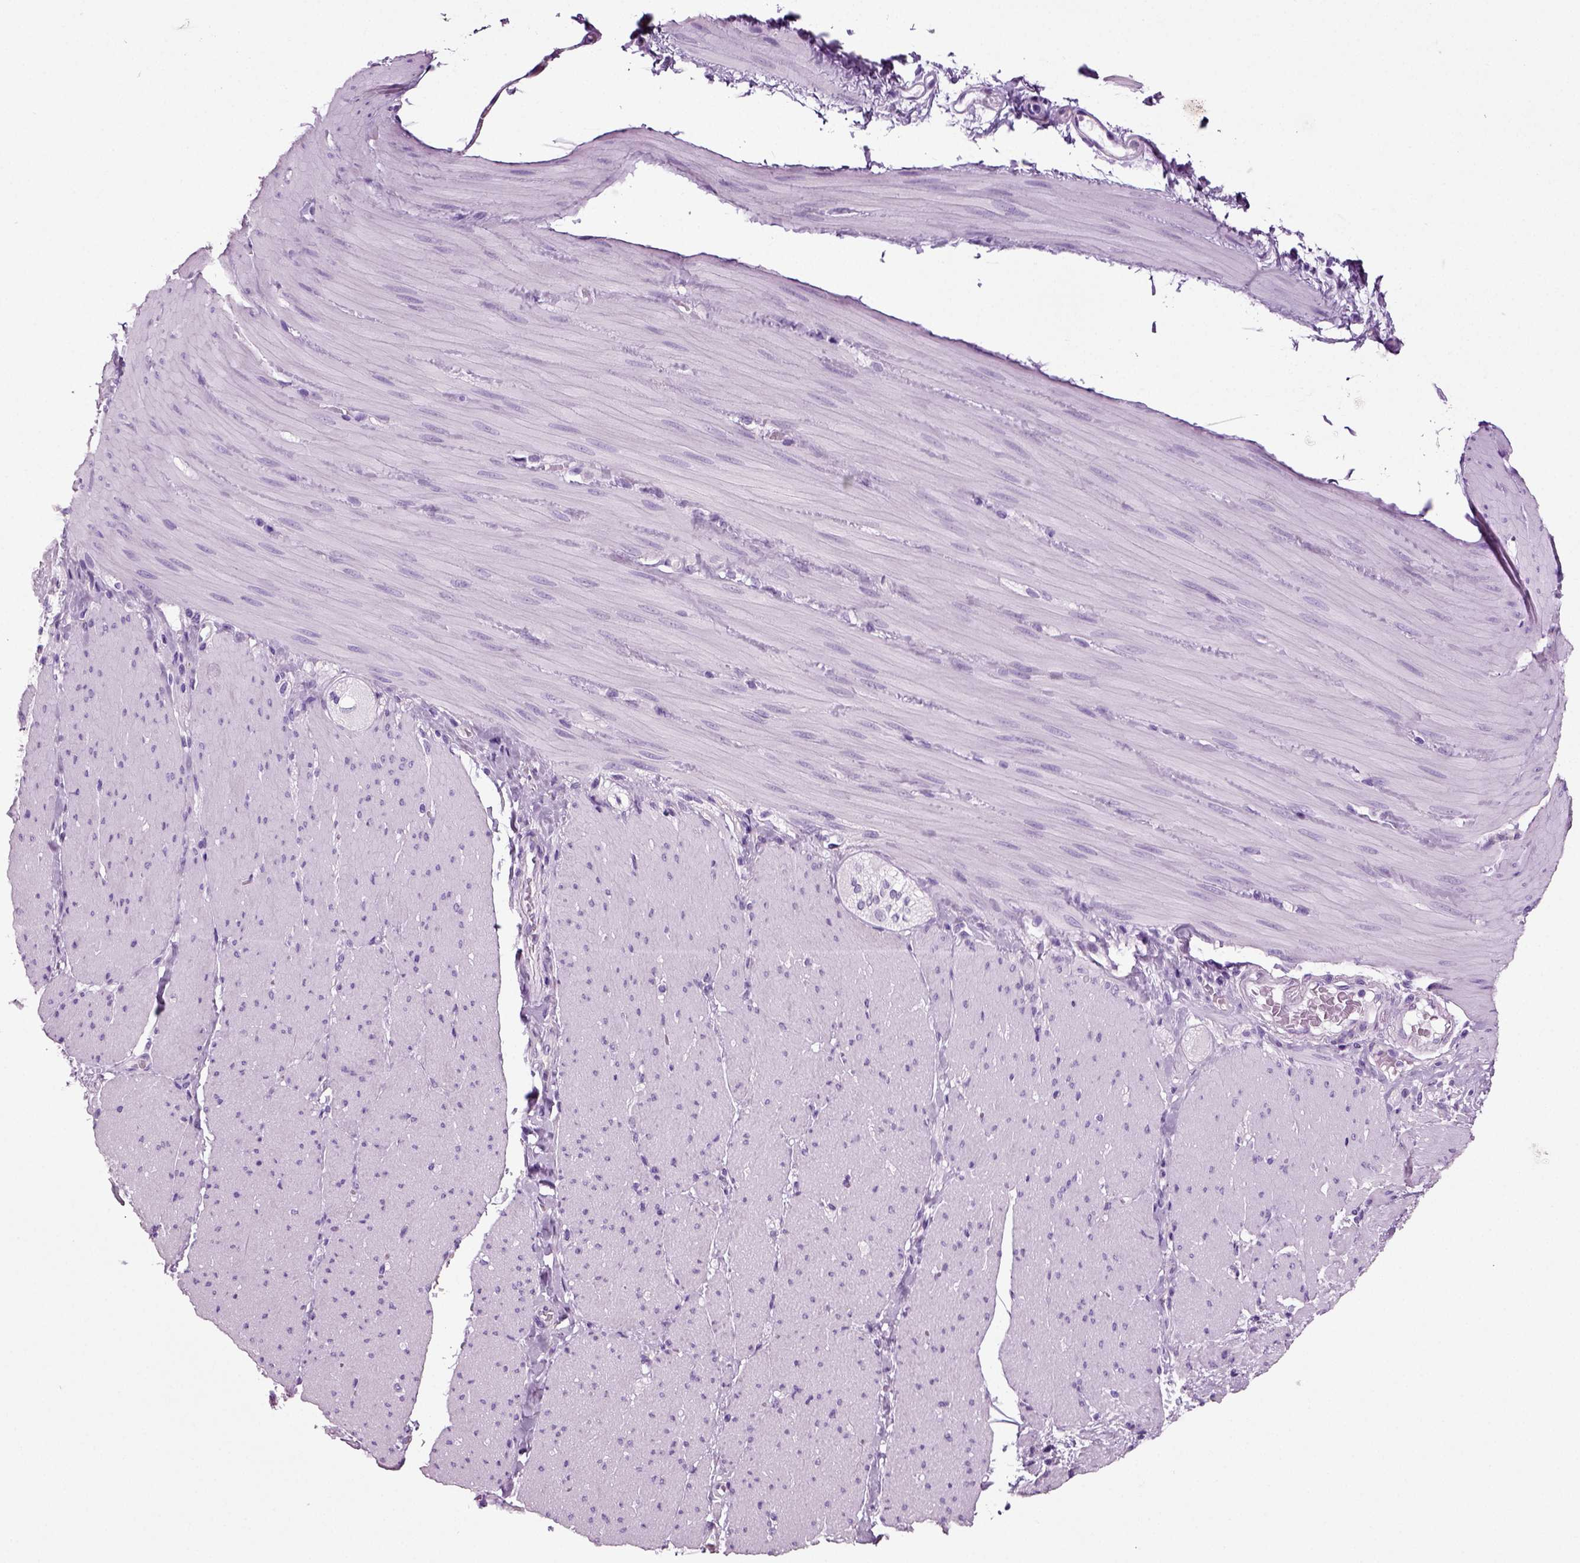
{"staining": {"intensity": "negative", "quantity": "none", "location": "none"}, "tissue": "adipose tissue", "cell_type": "Adipocytes", "image_type": "normal", "snomed": [{"axis": "morphology", "description": "Normal tissue, NOS"}, {"axis": "topography", "description": "Smooth muscle"}, {"axis": "topography", "description": "Duodenum"}, {"axis": "topography", "description": "Peripheral nerve tissue"}], "caption": "The histopathology image demonstrates no significant staining in adipocytes of adipose tissue.", "gene": "CD109", "patient": {"sex": "female", "age": 61}}